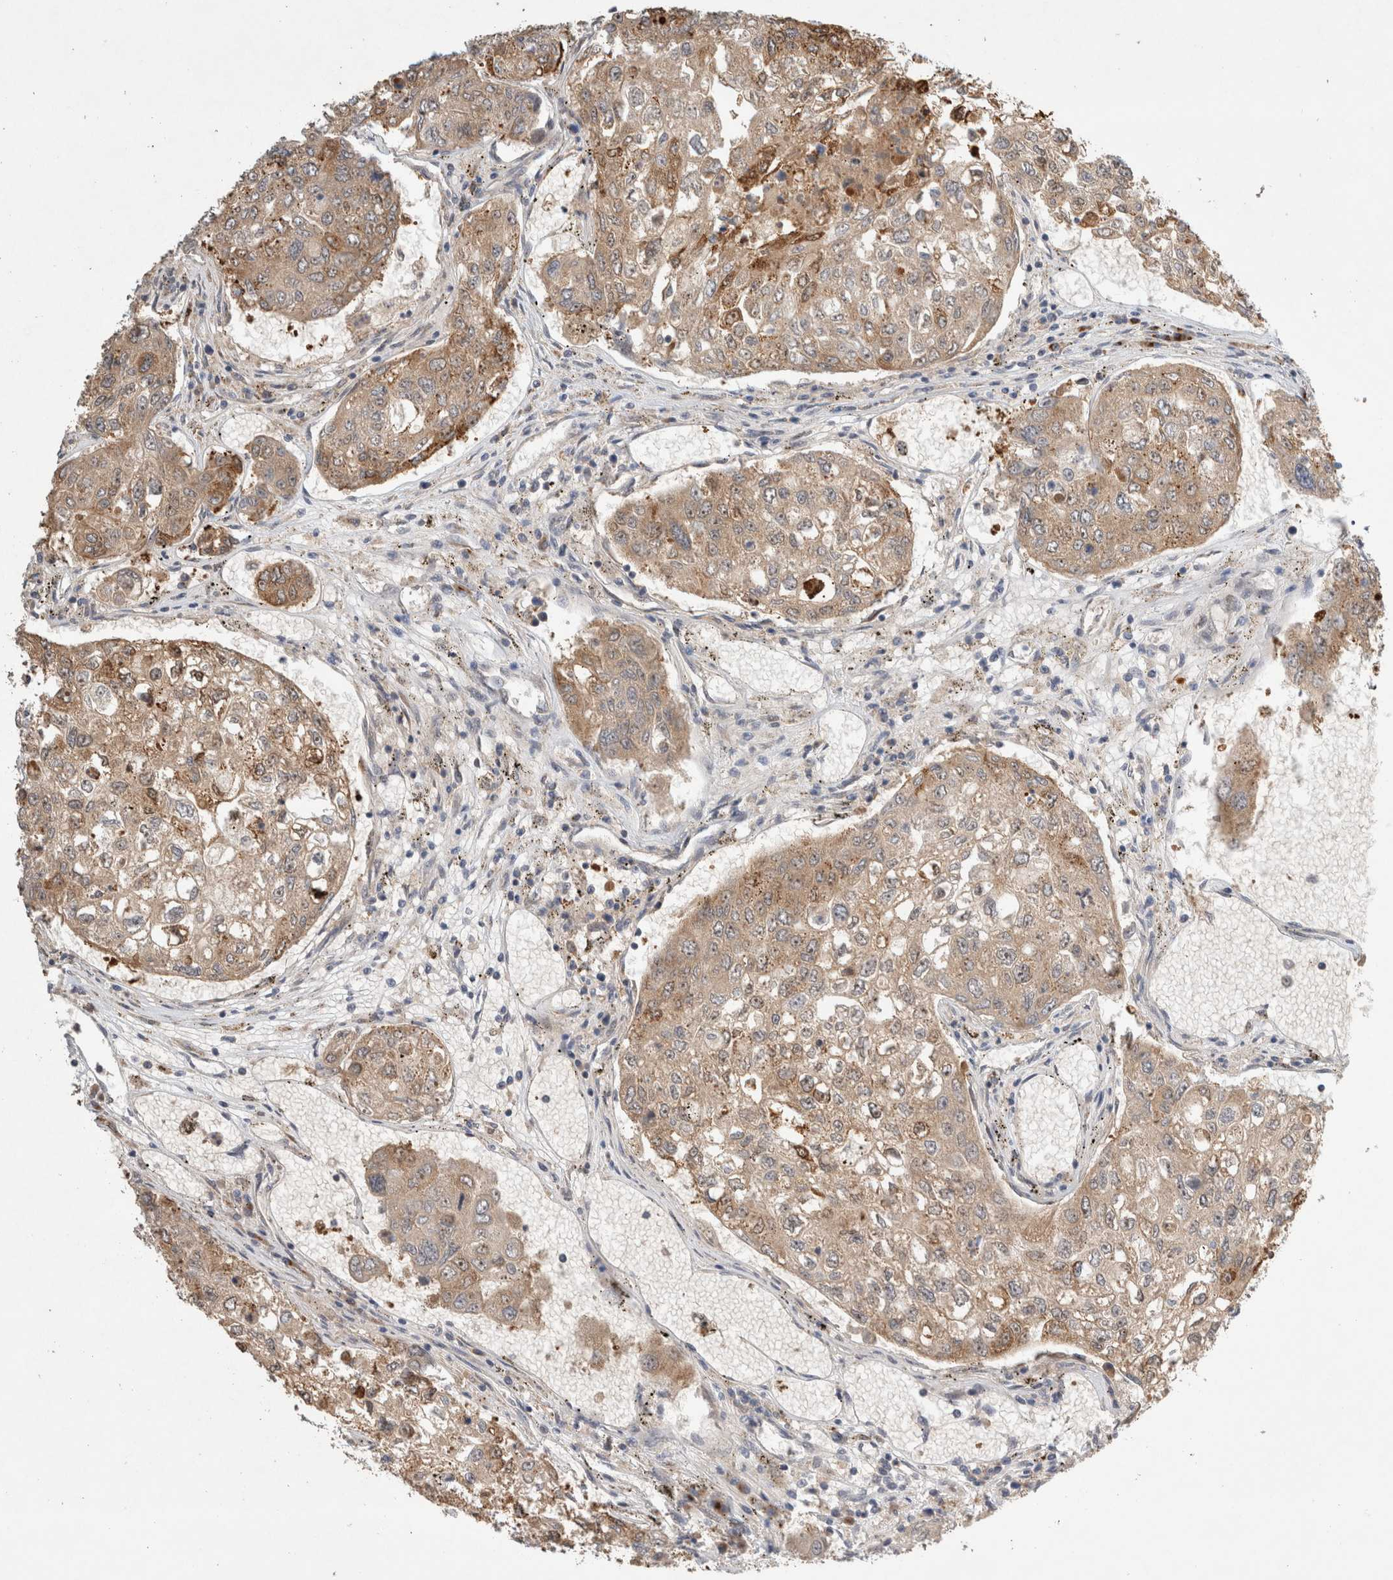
{"staining": {"intensity": "moderate", "quantity": ">75%", "location": "cytoplasmic/membranous,nuclear"}, "tissue": "urothelial cancer", "cell_type": "Tumor cells", "image_type": "cancer", "snomed": [{"axis": "morphology", "description": "Urothelial carcinoma, High grade"}, {"axis": "topography", "description": "Lymph node"}, {"axis": "topography", "description": "Urinary bladder"}], "caption": "High-magnification brightfield microscopy of urothelial carcinoma (high-grade) stained with DAB (brown) and counterstained with hematoxylin (blue). tumor cells exhibit moderate cytoplasmic/membranous and nuclear expression is seen in about>75% of cells. The protein of interest is stained brown, and the nuclei are stained in blue (DAB (3,3'-diaminobenzidine) IHC with brightfield microscopy, high magnification).", "gene": "OTUD6B", "patient": {"sex": "male", "age": 51}}